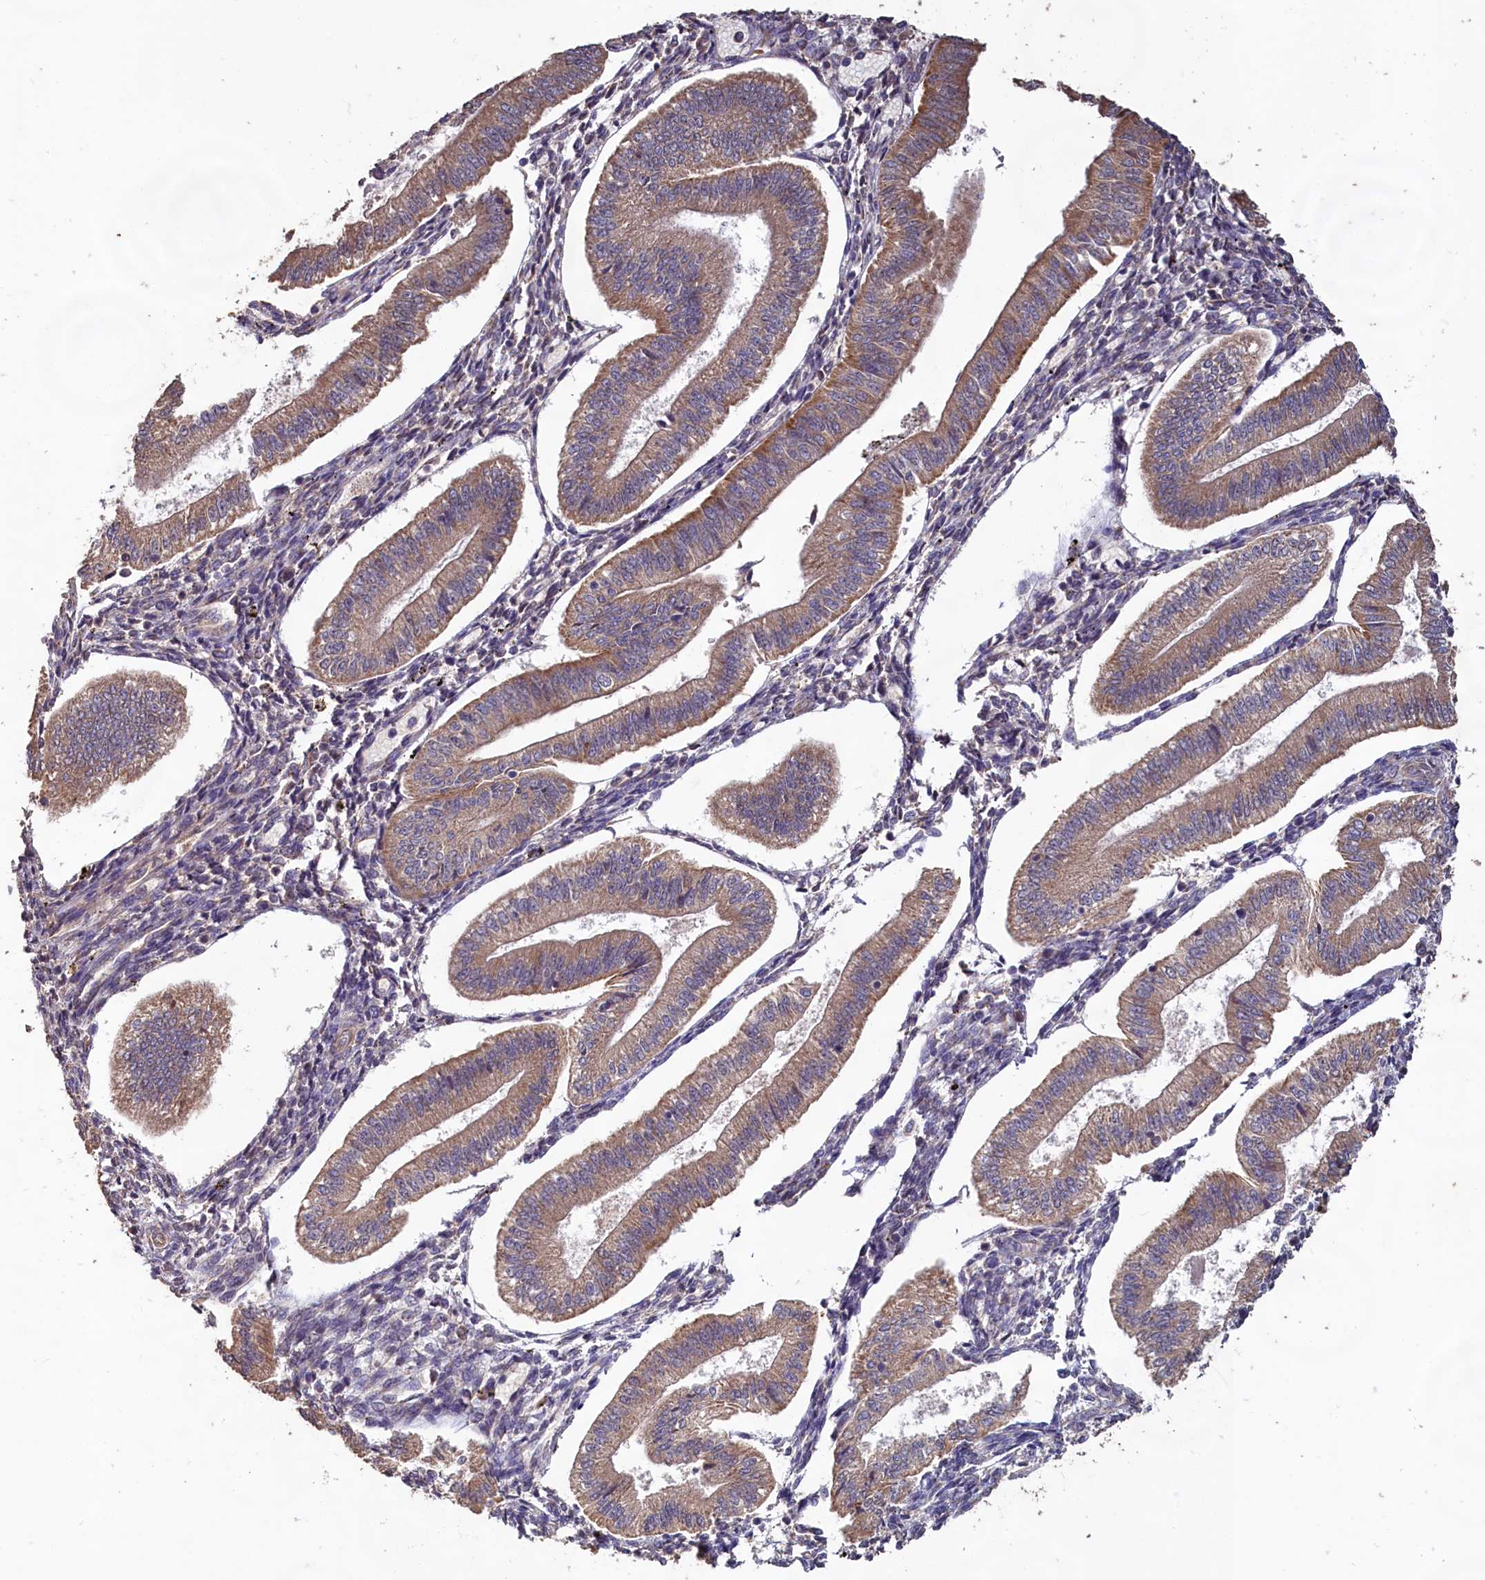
{"staining": {"intensity": "negative", "quantity": "none", "location": "none"}, "tissue": "endometrium", "cell_type": "Cells in endometrial stroma", "image_type": "normal", "snomed": [{"axis": "morphology", "description": "Normal tissue, NOS"}, {"axis": "topography", "description": "Endometrium"}], "caption": "Immunohistochemistry (IHC) of unremarkable endometrium displays no staining in cells in endometrial stroma.", "gene": "FUNDC1", "patient": {"sex": "female", "age": 34}}